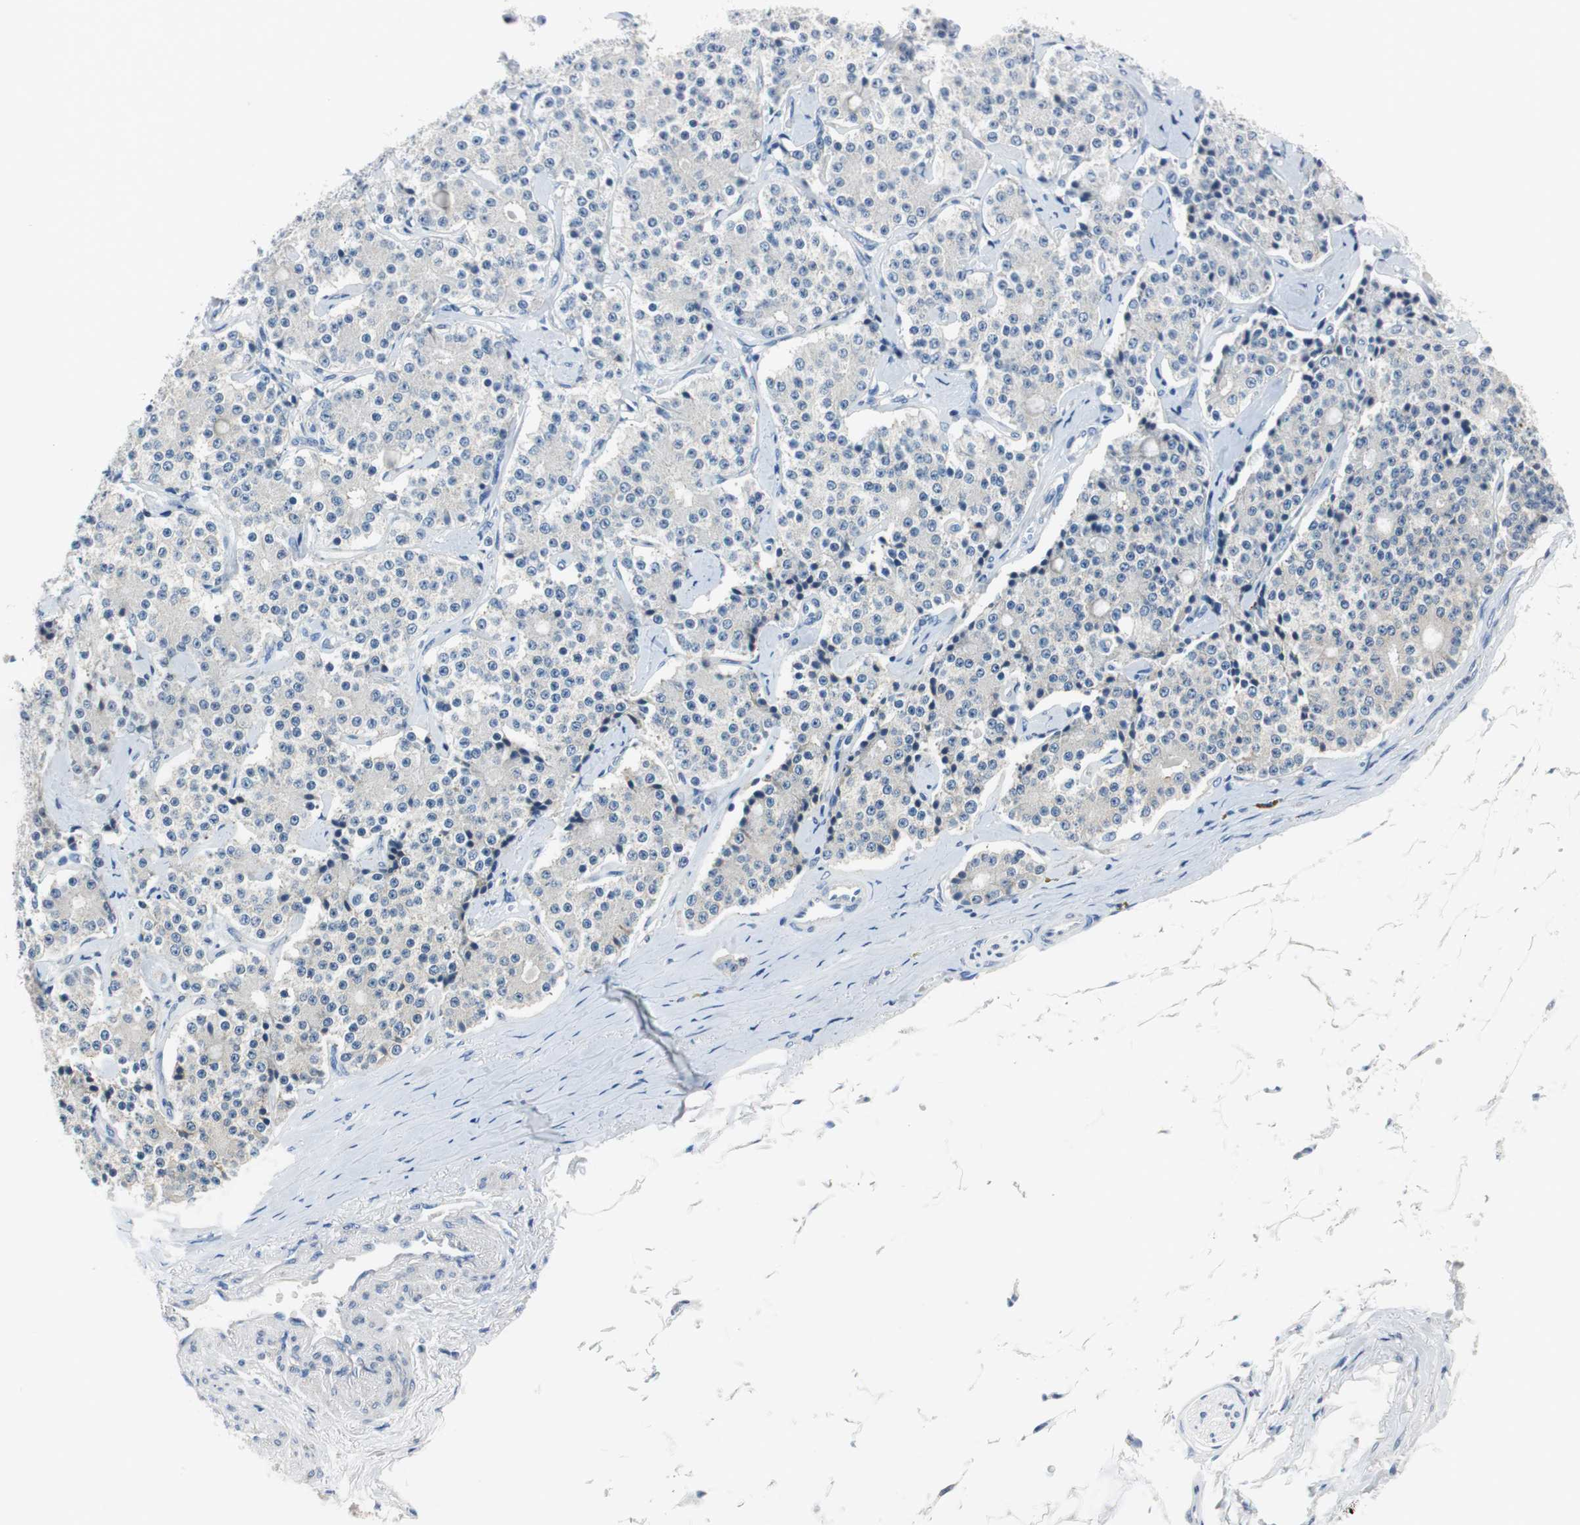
{"staining": {"intensity": "negative", "quantity": "none", "location": "none"}, "tissue": "carcinoid", "cell_type": "Tumor cells", "image_type": "cancer", "snomed": [{"axis": "morphology", "description": "Carcinoid, malignant, NOS"}, {"axis": "topography", "description": "Colon"}], "caption": "The histopathology image demonstrates no significant expression in tumor cells of malignant carcinoid. (Stains: DAB (3,3'-diaminobenzidine) IHC with hematoxylin counter stain, Microscopy: brightfield microscopy at high magnification).", "gene": "CNOT3", "patient": {"sex": "female", "age": 61}}